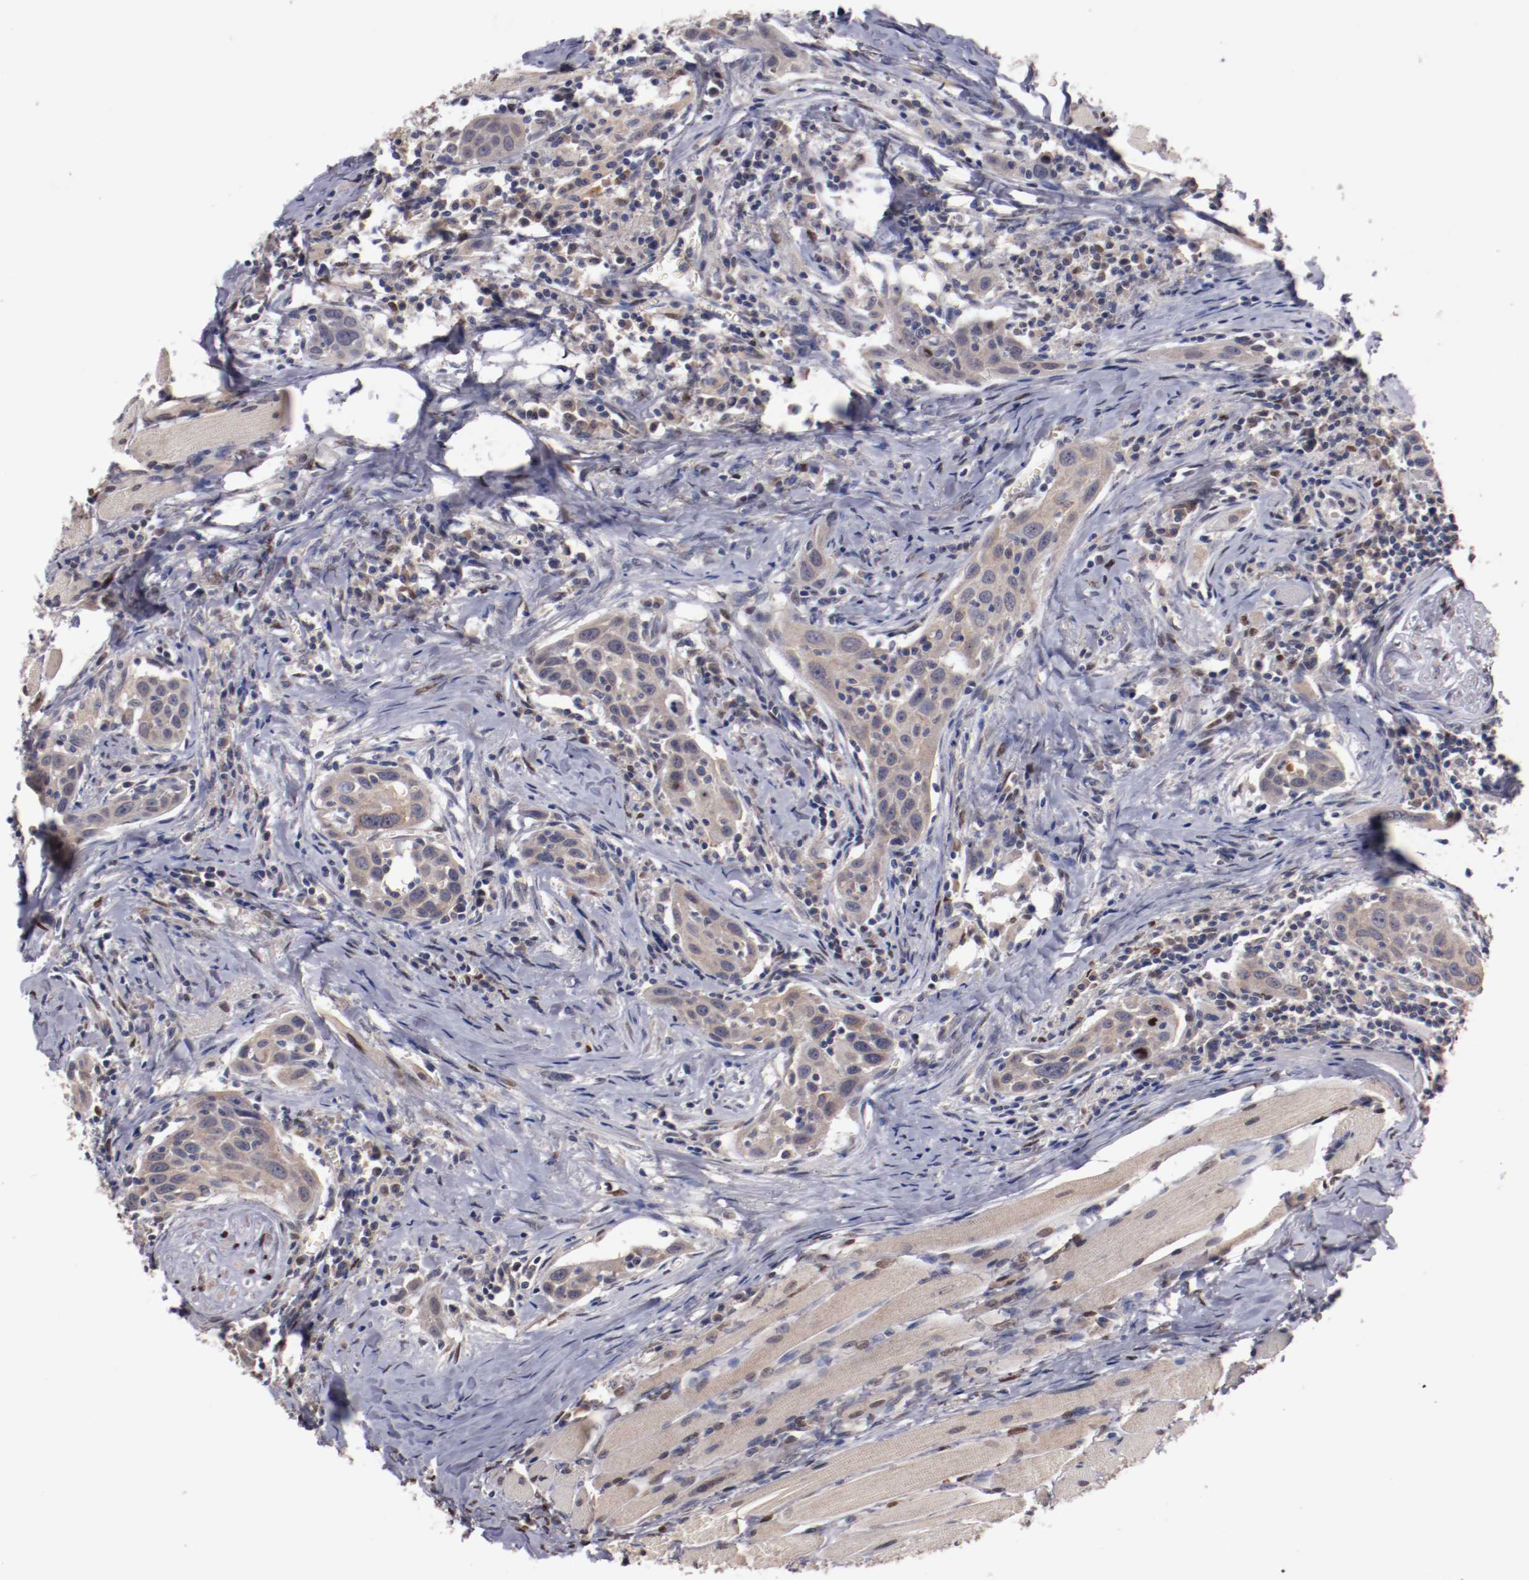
{"staining": {"intensity": "weak", "quantity": ">75%", "location": "cytoplasmic/membranous"}, "tissue": "head and neck cancer", "cell_type": "Tumor cells", "image_type": "cancer", "snomed": [{"axis": "morphology", "description": "Squamous cell carcinoma, NOS"}, {"axis": "topography", "description": "Oral tissue"}, {"axis": "topography", "description": "Head-Neck"}], "caption": "The histopathology image exhibits immunohistochemical staining of head and neck cancer (squamous cell carcinoma). There is weak cytoplasmic/membranous positivity is seen in about >75% of tumor cells.", "gene": "FAM81A", "patient": {"sex": "female", "age": 50}}